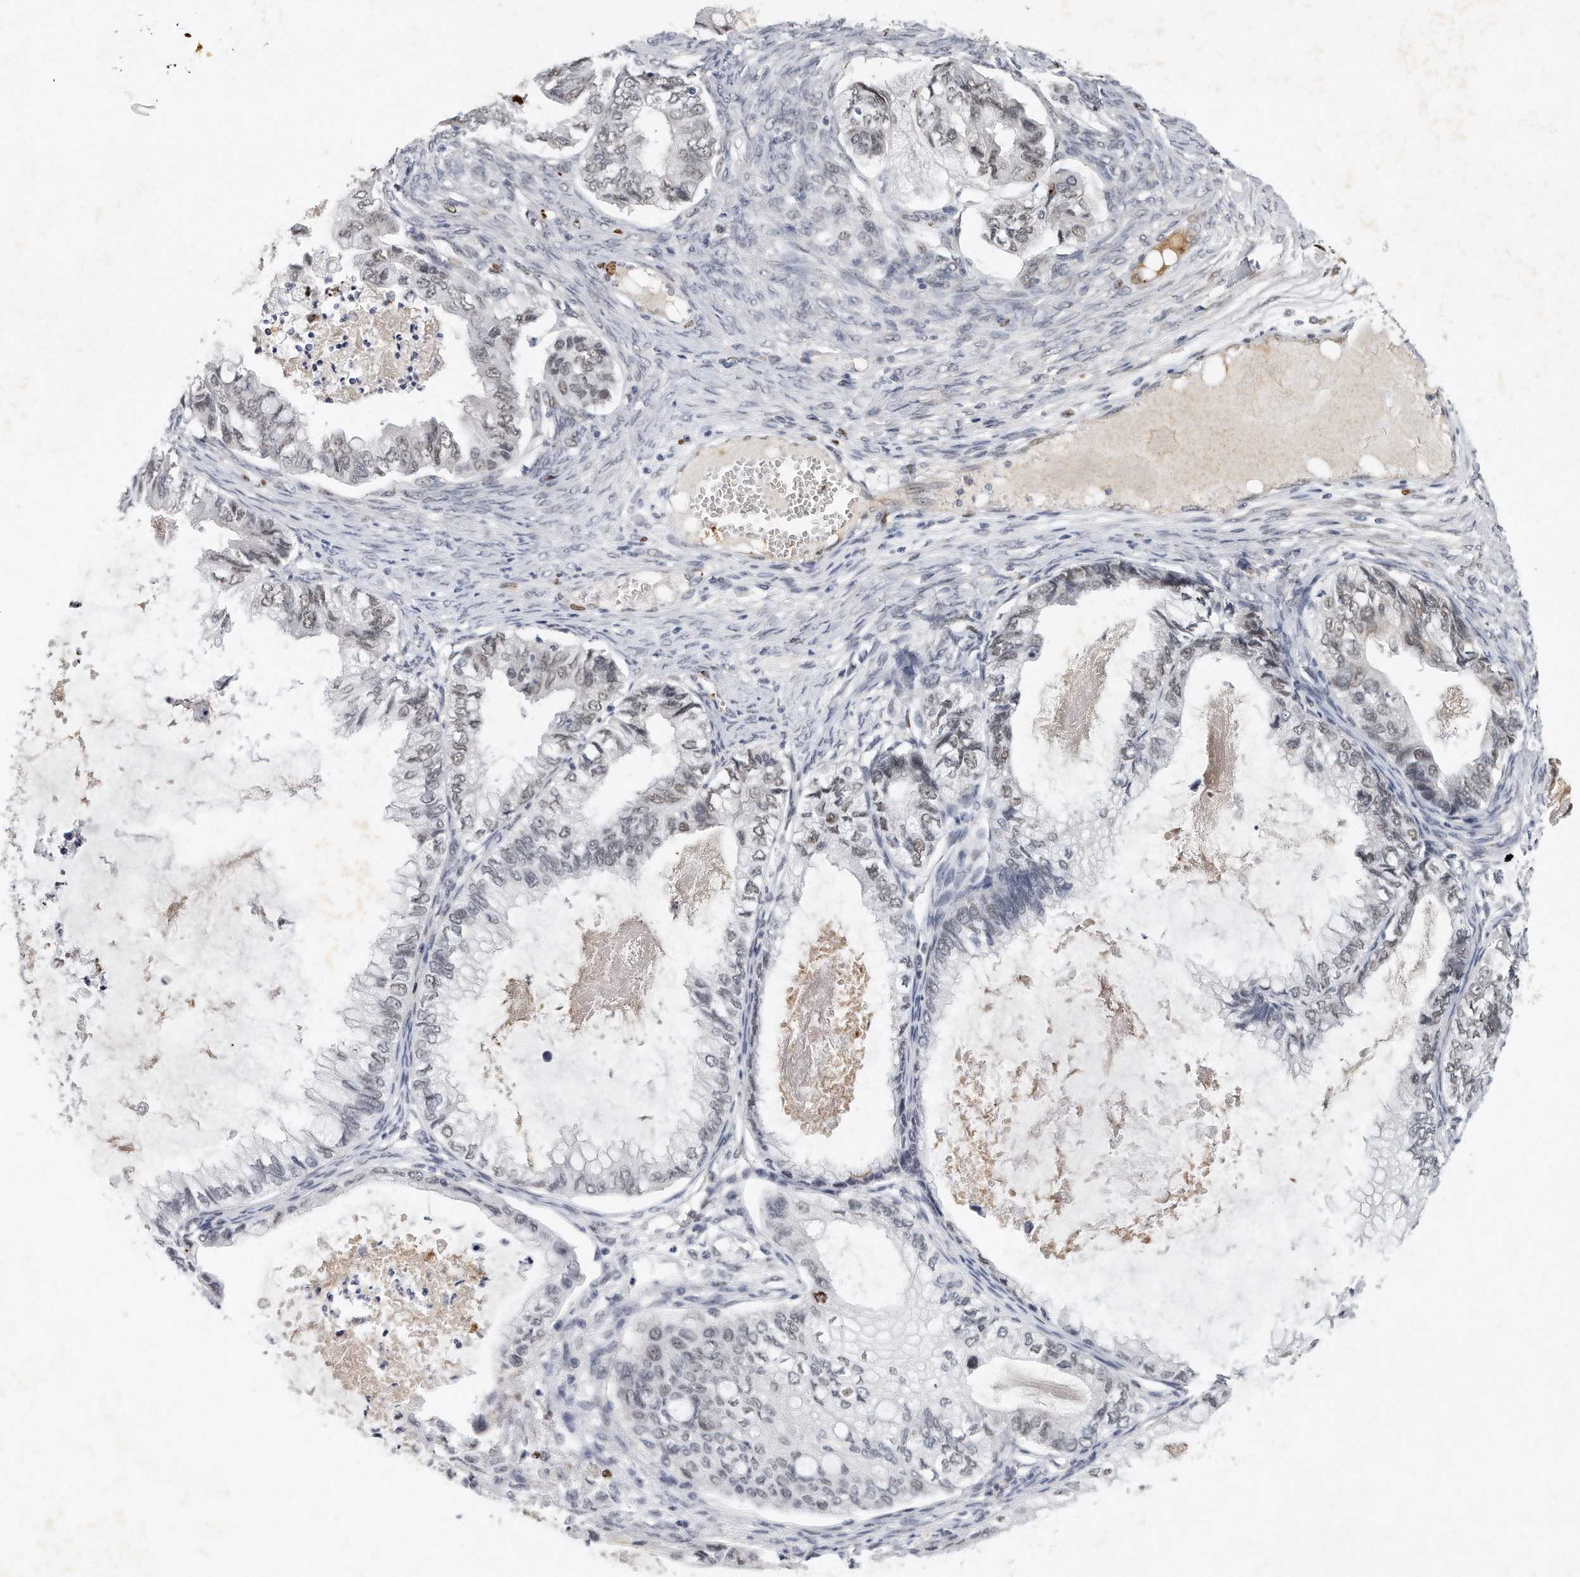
{"staining": {"intensity": "weak", "quantity": "25%-75%", "location": "nuclear"}, "tissue": "ovarian cancer", "cell_type": "Tumor cells", "image_type": "cancer", "snomed": [{"axis": "morphology", "description": "Cystadenocarcinoma, mucinous, NOS"}, {"axis": "topography", "description": "Ovary"}], "caption": "Immunohistochemical staining of human mucinous cystadenocarcinoma (ovarian) exhibits low levels of weak nuclear staining in approximately 25%-75% of tumor cells. The staining was performed using DAB to visualize the protein expression in brown, while the nuclei were stained in blue with hematoxylin (Magnification: 20x).", "gene": "CTBP2", "patient": {"sex": "female", "age": 80}}